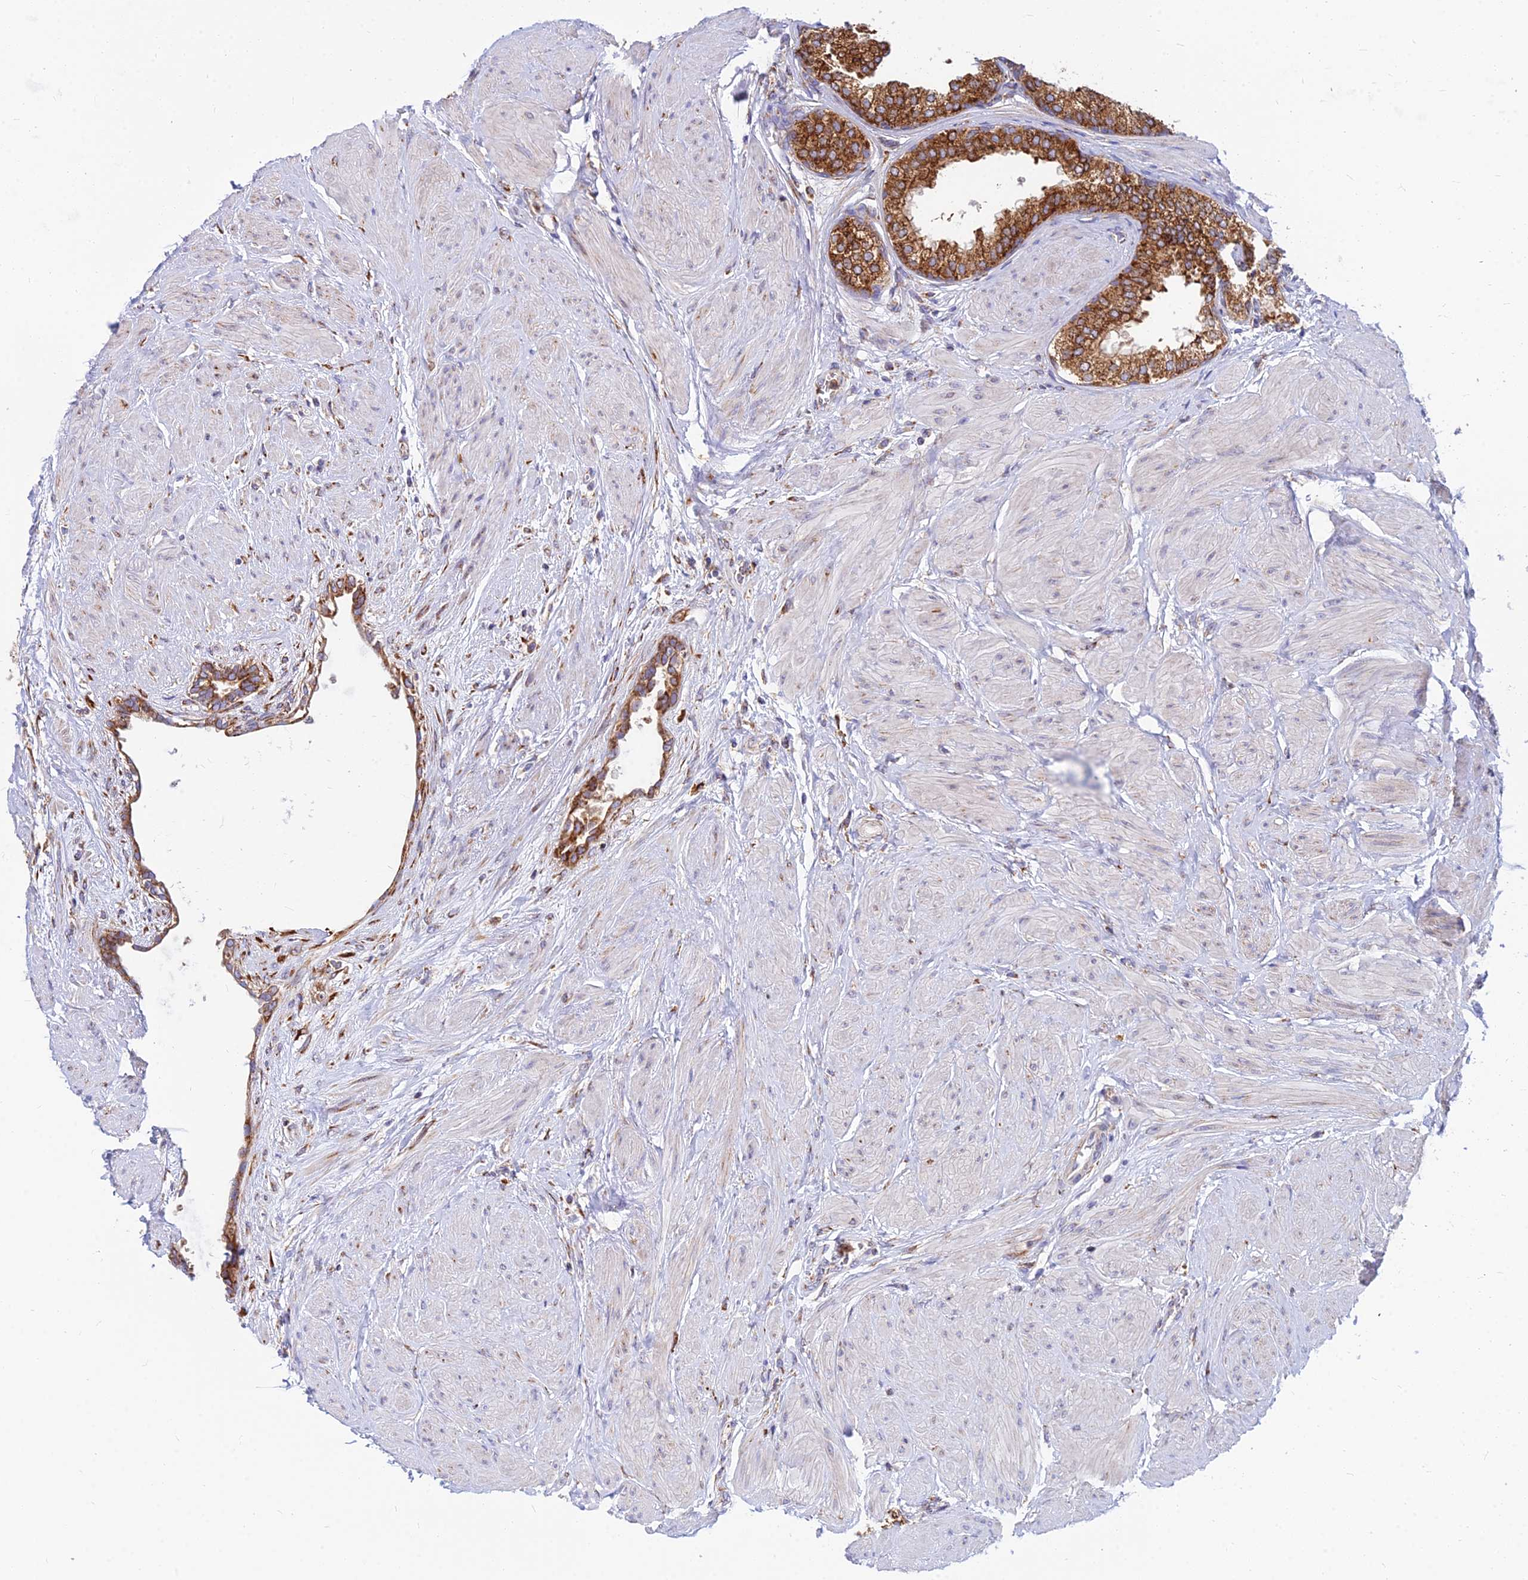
{"staining": {"intensity": "strong", "quantity": ">75%", "location": "cytoplasmic/membranous"}, "tissue": "prostate", "cell_type": "Glandular cells", "image_type": "normal", "snomed": [{"axis": "morphology", "description": "Normal tissue, NOS"}, {"axis": "topography", "description": "Prostate"}], "caption": "A brown stain labels strong cytoplasmic/membranous staining of a protein in glandular cells of normal human prostate.", "gene": "CCT6A", "patient": {"sex": "male", "age": 48}}